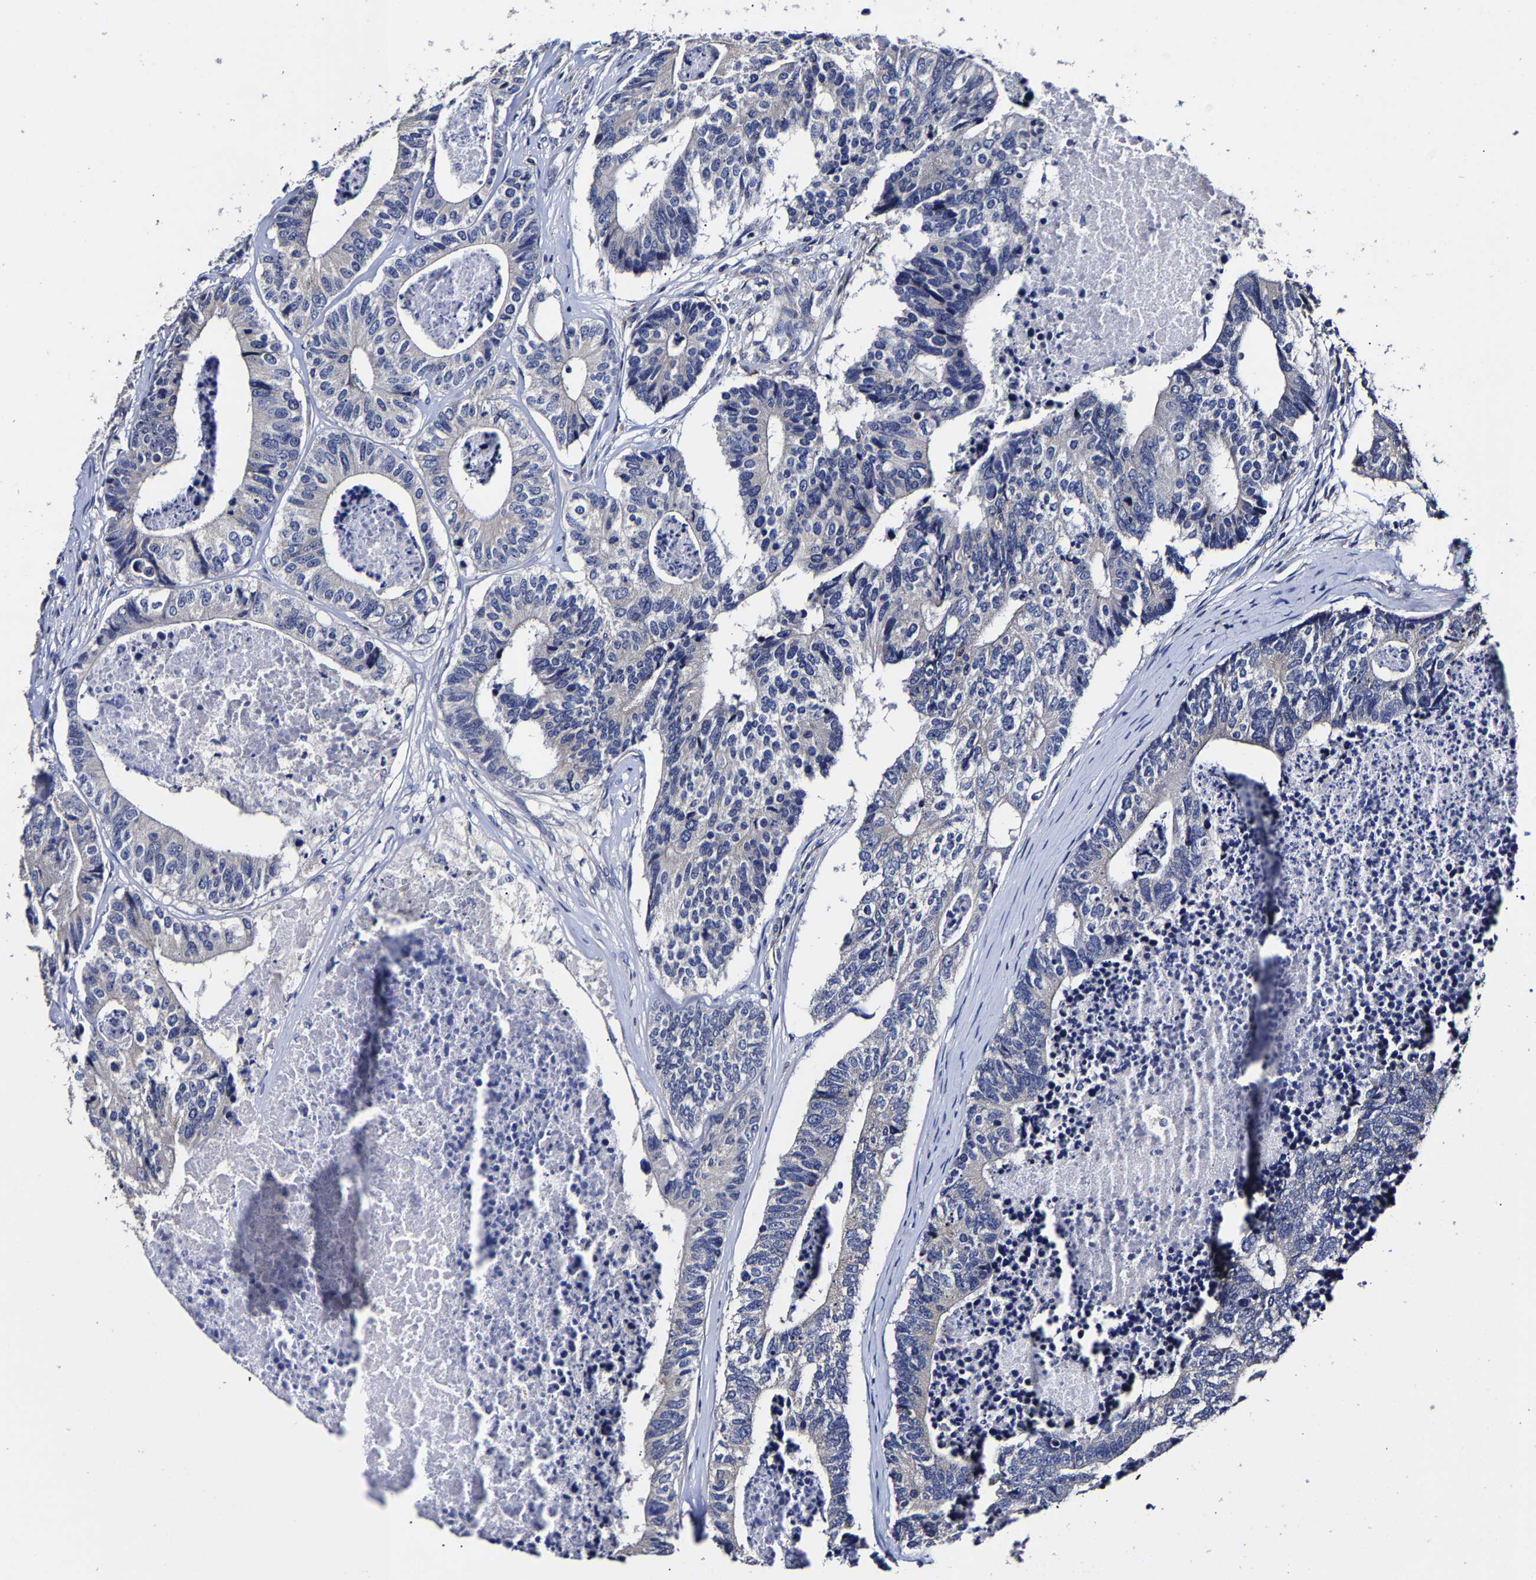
{"staining": {"intensity": "negative", "quantity": "none", "location": "none"}, "tissue": "colorectal cancer", "cell_type": "Tumor cells", "image_type": "cancer", "snomed": [{"axis": "morphology", "description": "Adenocarcinoma, NOS"}, {"axis": "topography", "description": "Colon"}], "caption": "The histopathology image displays no significant expression in tumor cells of colorectal cancer (adenocarcinoma).", "gene": "AASS", "patient": {"sex": "female", "age": 67}}